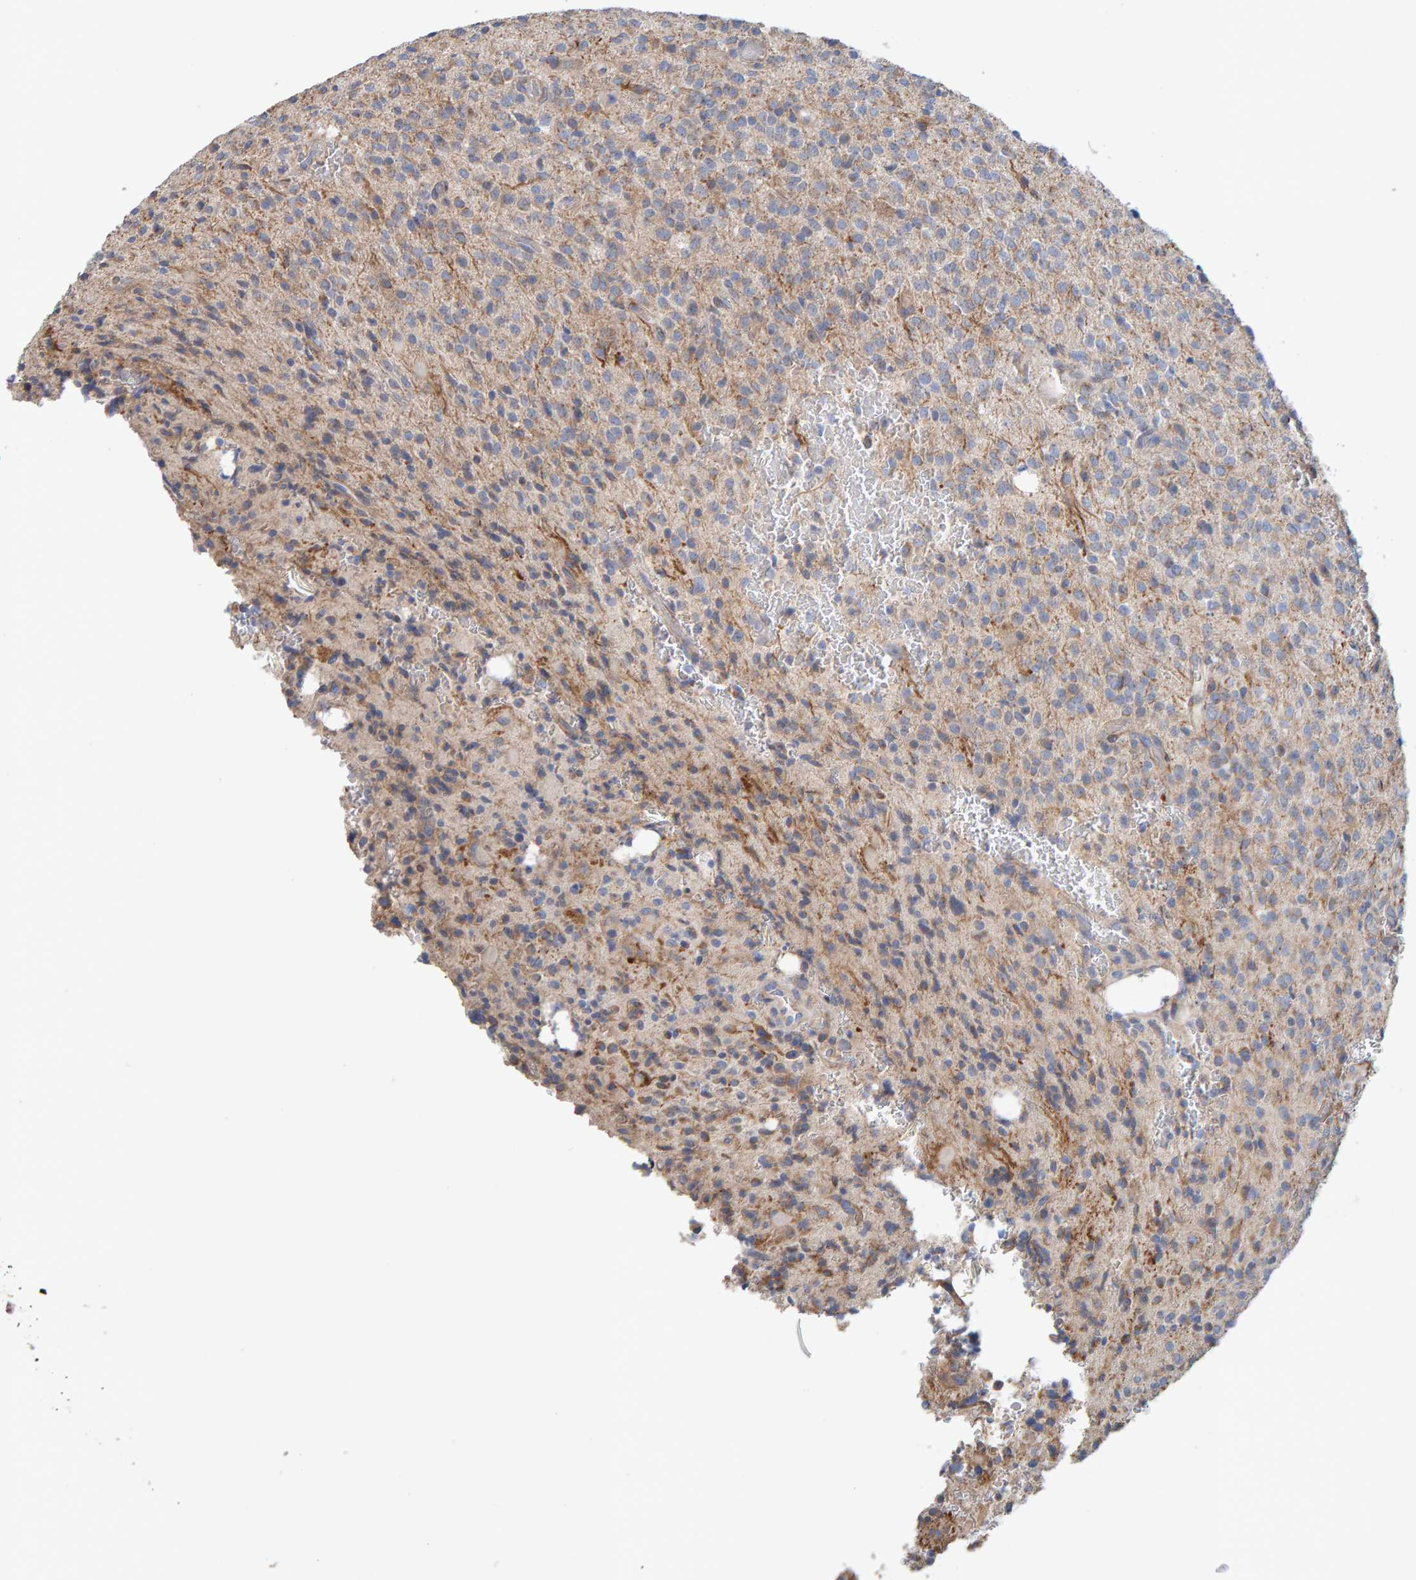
{"staining": {"intensity": "negative", "quantity": "none", "location": "none"}, "tissue": "glioma", "cell_type": "Tumor cells", "image_type": "cancer", "snomed": [{"axis": "morphology", "description": "Glioma, malignant, High grade"}, {"axis": "topography", "description": "Brain"}], "caption": "This is a image of IHC staining of malignant glioma (high-grade), which shows no positivity in tumor cells.", "gene": "RGP1", "patient": {"sex": "male", "age": 34}}